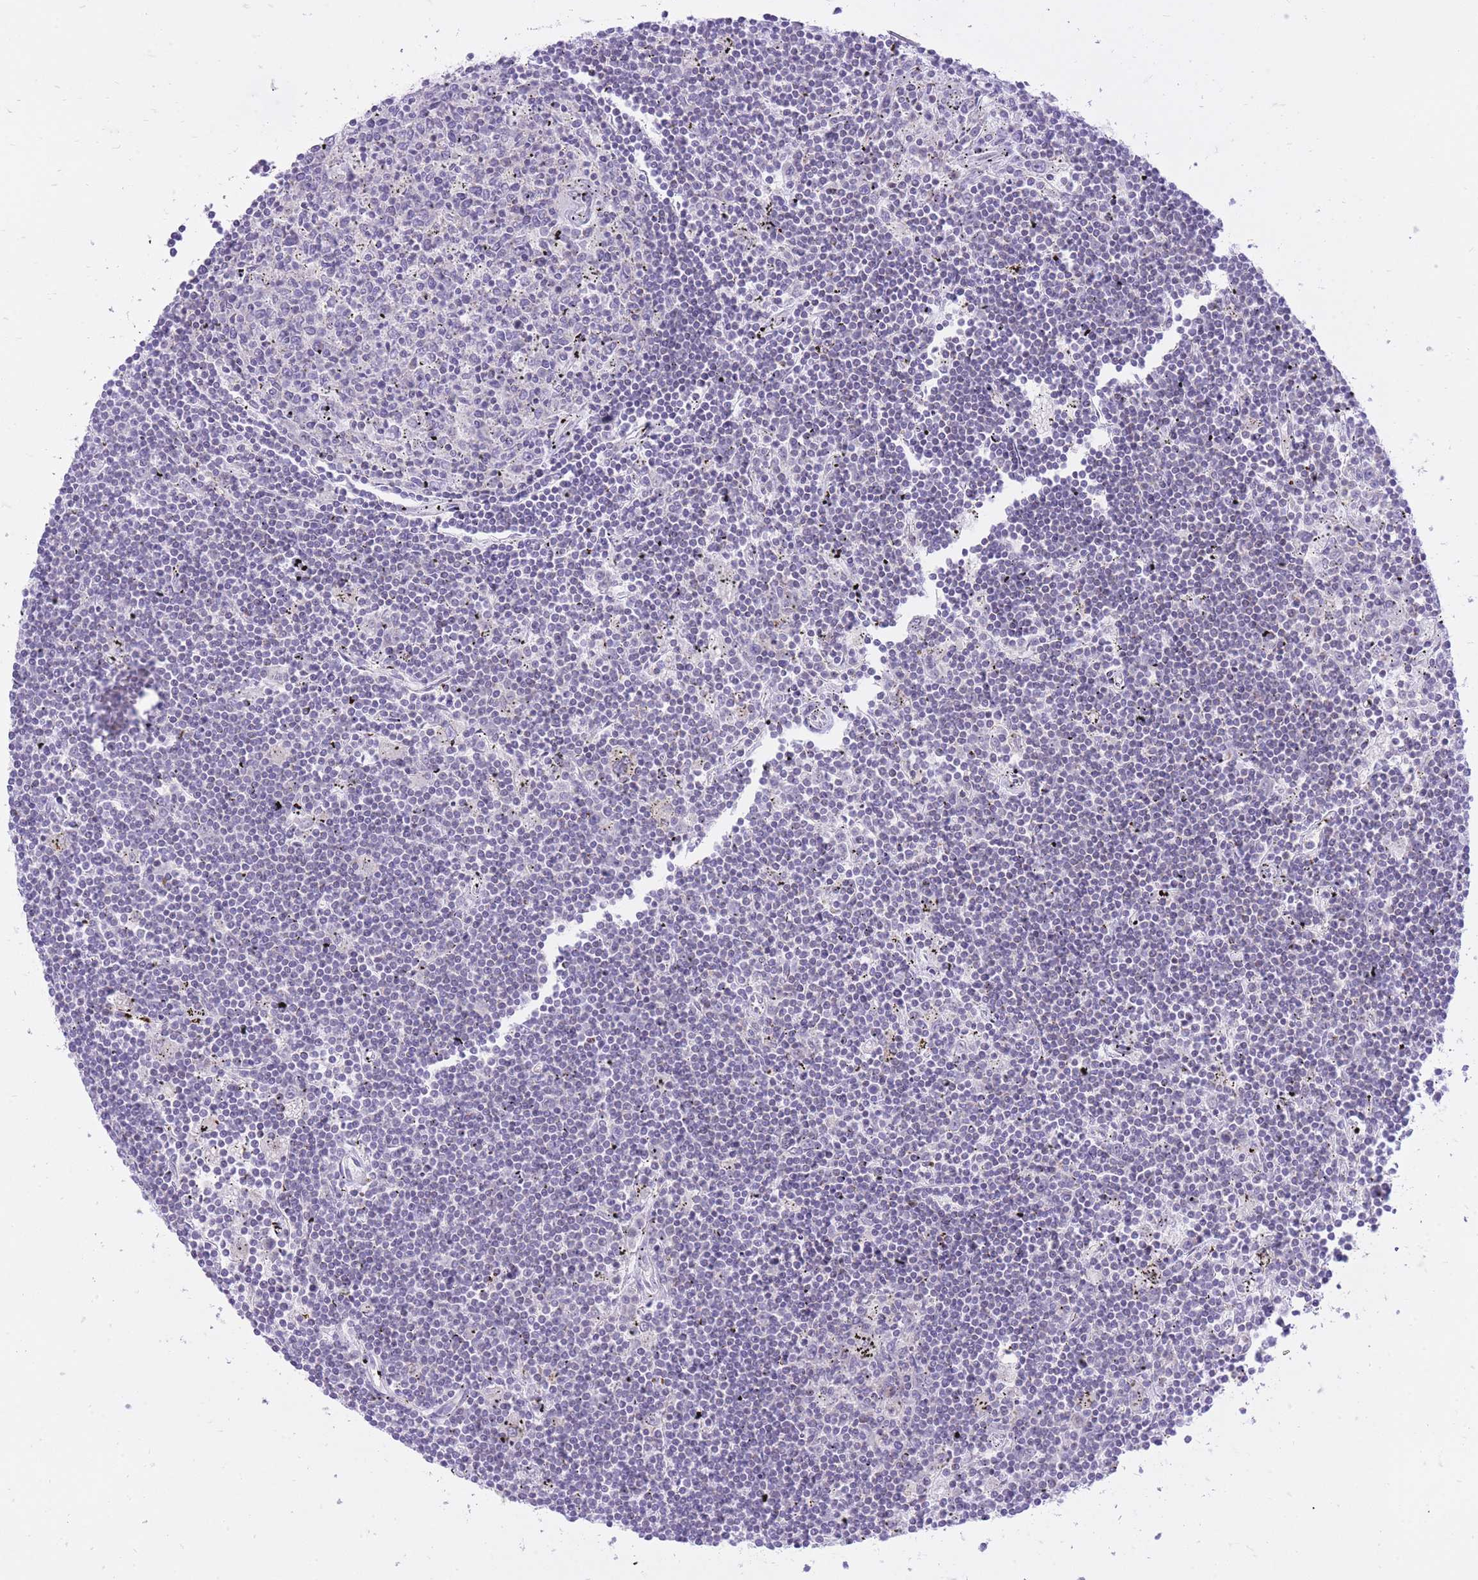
{"staining": {"intensity": "negative", "quantity": "none", "location": "none"}, "tissue": "lymphoma", "cell_type": "Tumor cells", "image_type": "cancer", "snomed": [{"axis": "morphology", "description": "Malignant lymphoma, non-Hodgkin's type, Low grade"}, {"axis": "topography", "description": "Spleen"}], "caption": "The histopathology image demonstrates no staining of tumor cells in low-grade malignant lymphoma, non-Hodgkin's type. (DAB (3,3'-diaminobenzidine) IHC with hematoxylin counter stain).", "gene": "DENND2D", "patient": {"sex": "male", "age": 76}}